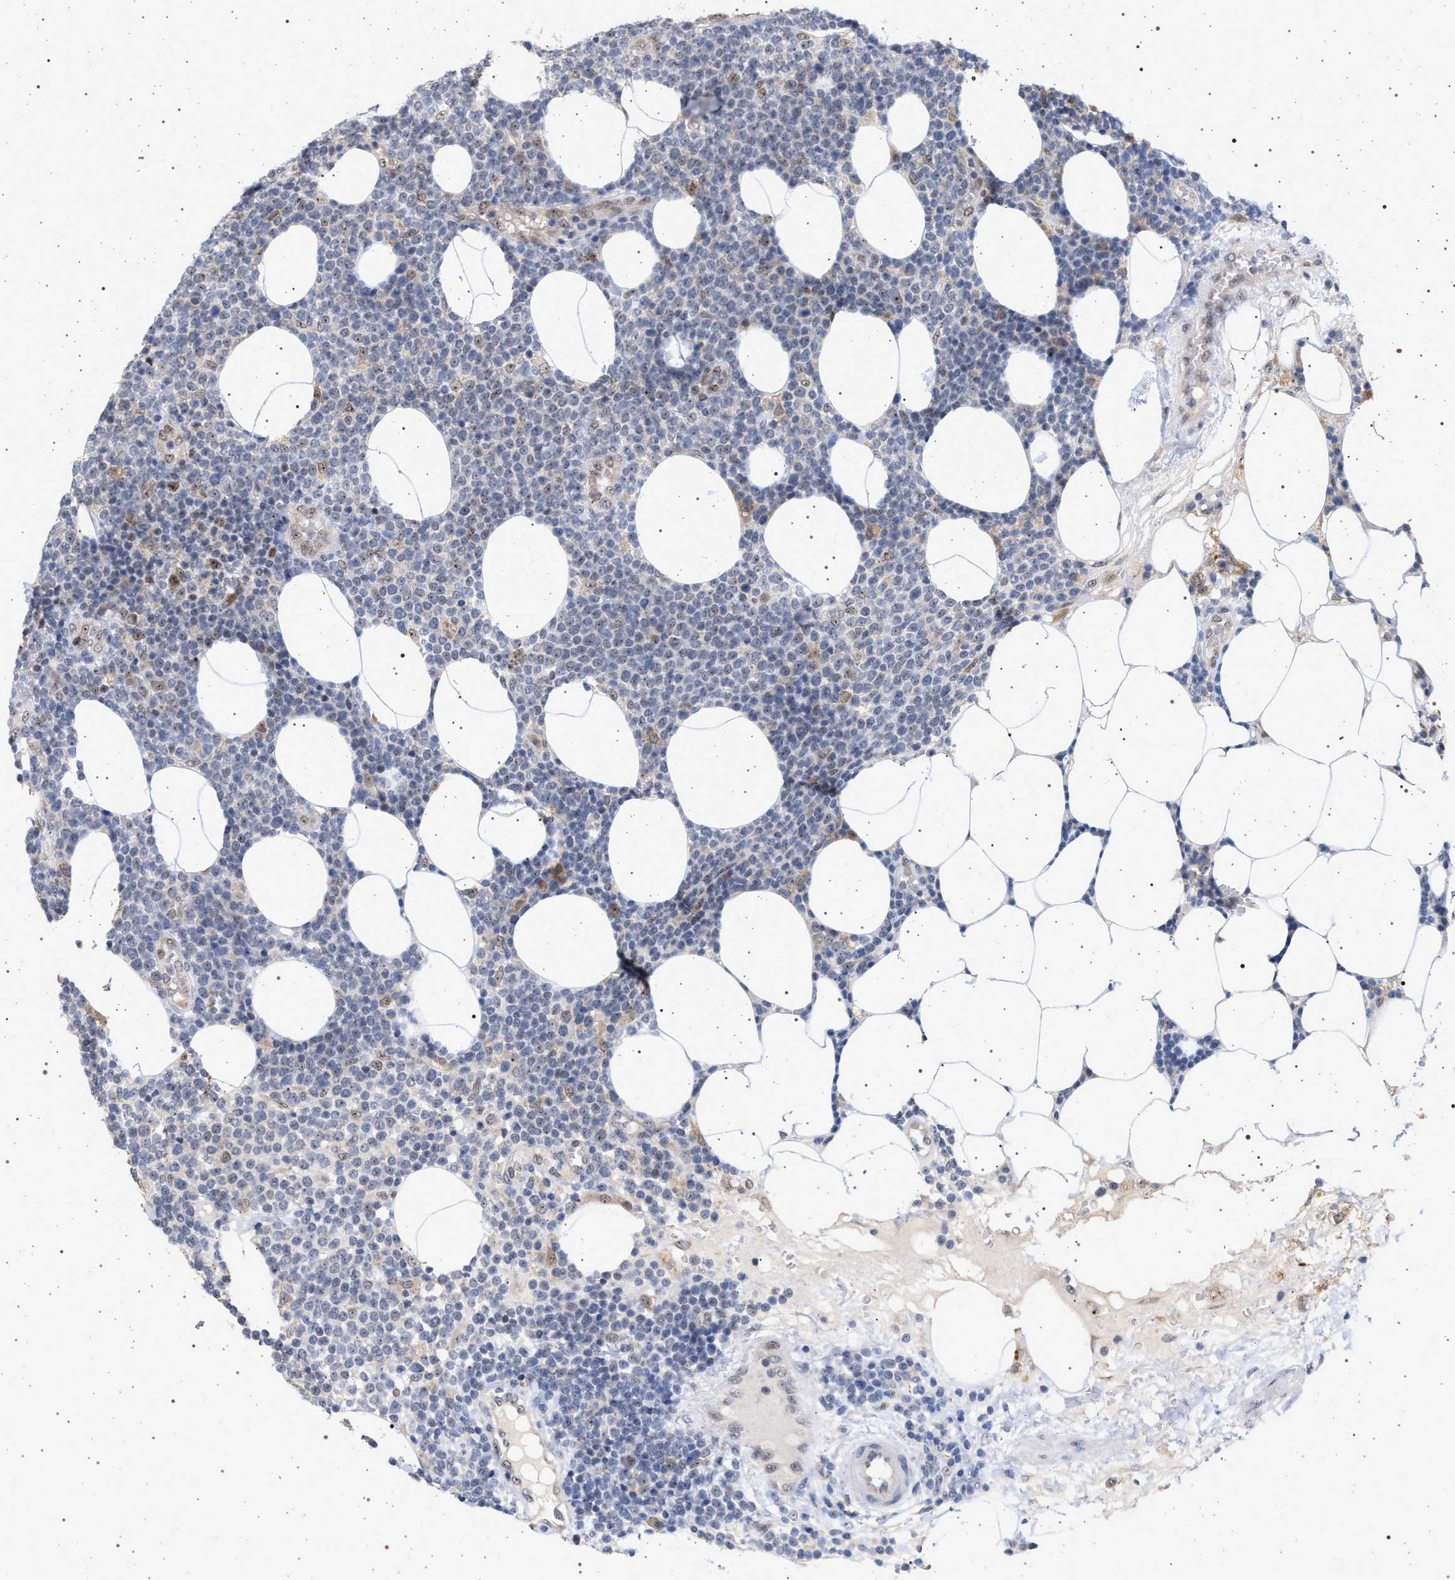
{"staining": {"intensity": "weak", "quantity": "<25%", "location": "nuclear"}, "tissue": "lymphoma", "cell_type": "Tumor cells", "image_type": "cancer", "snomed": [{"axis": "morphology", "description": "Malignant lymphoma, non-Hodgkin's type, High grade"}, {"axis": "topography", "description": "Lymph node"}], "caption": "The immunohistochemistry micrograph has no significant staining in tumor cells of lymphoma tissue.", "gene": "ELAC2", "patient": {"sex": "male", "age": 61}}